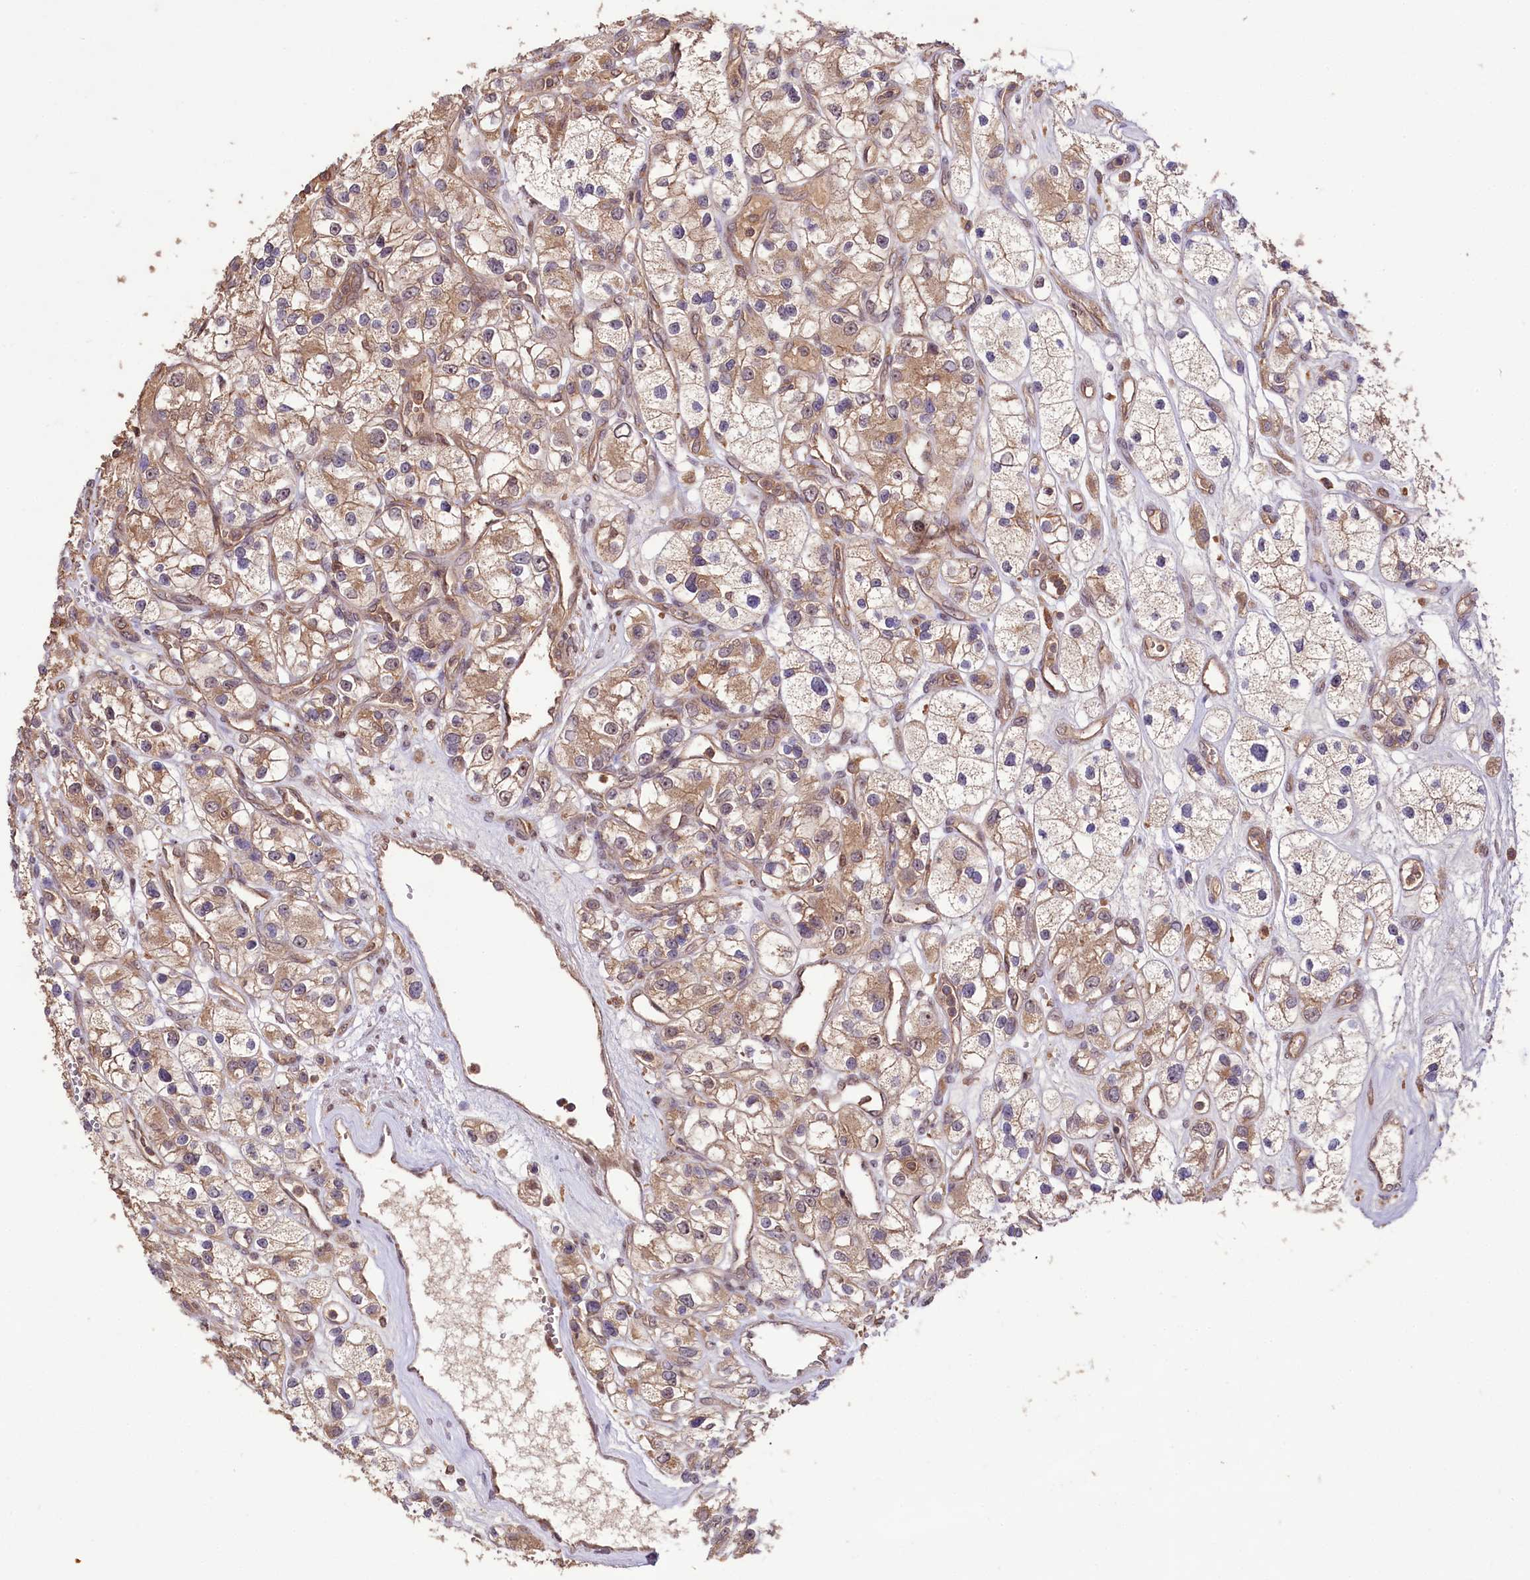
{"staining": {"intensity": "moderate", "quantity": ">75%", "location": "cytoplasmic/membranous"}, "tissue": "renal cancer", "cell_type": "Tumor cells", "image_type": "cancer", "snomed": [{"axis": "morphology", "description": "Adenocarcinoma, NOS"}, {"axis": "topography", "description": "Kidney"}], "caption": "Protein positivity by immunohistochemistry shows moderate cytoplasmic/membranous positivity in about >75% of tumor cells in renal adenocarcinoma.", "gene": "RRP8", "patient": {"sex": "female", "age": 57}}